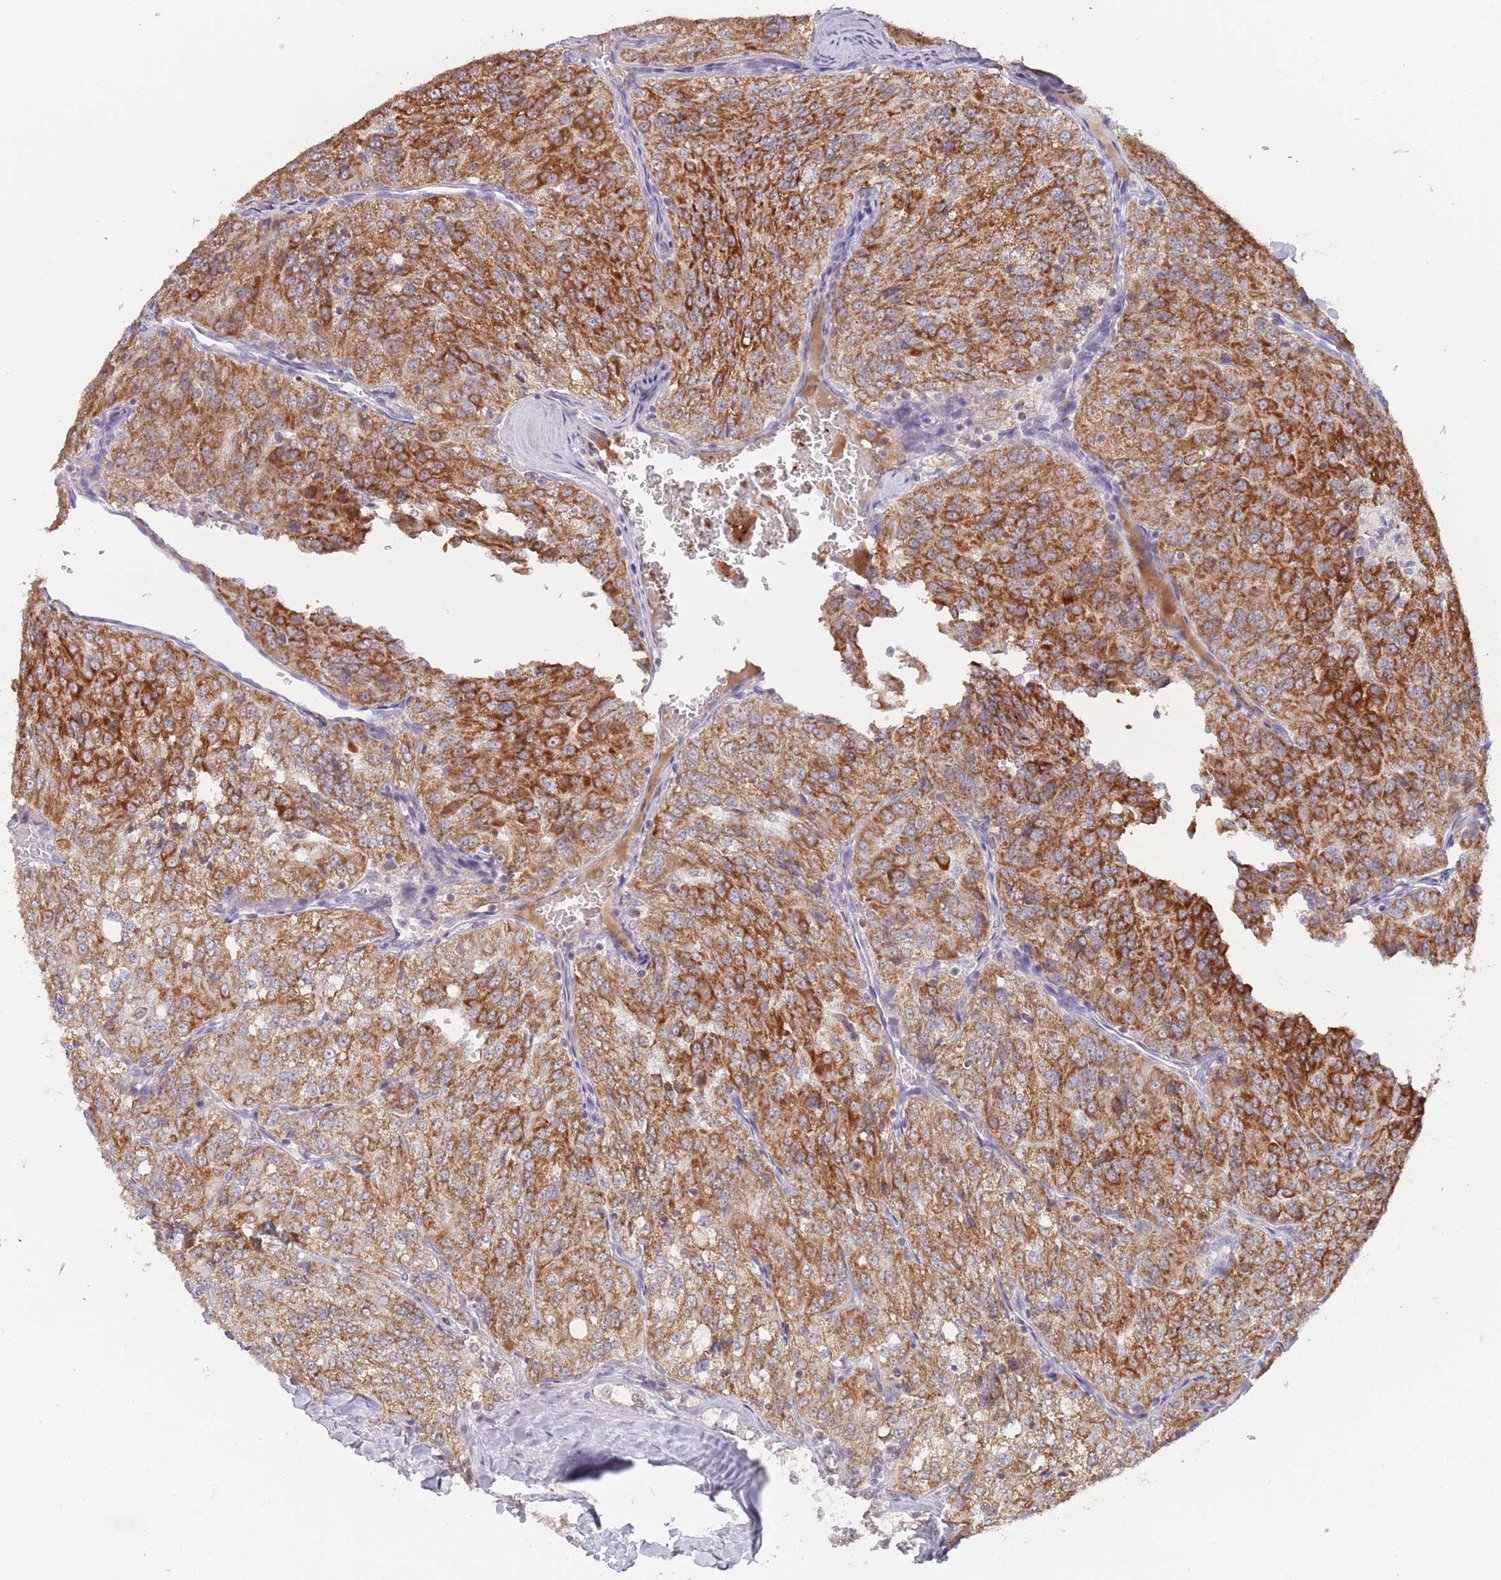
{"staining": {"intensity": "strong", "quantity": ">75%", "location": "cytoplasmic/membranous"}, "tissue": "renal cancer", "cell_type": "Tumor cells", "image_type": "cancer", "snomed": [{"axis": "morphology", "description": "Adenocarcinoma, NOS"}, {"axis": "topography", "description": "Kidney"}], "caption": "Renal adenocarcinoma stained with a protein marker shows strong staining in tumor cells.", "gene": "TIMM13", "patient": {"sex": "female", "age": 63}}